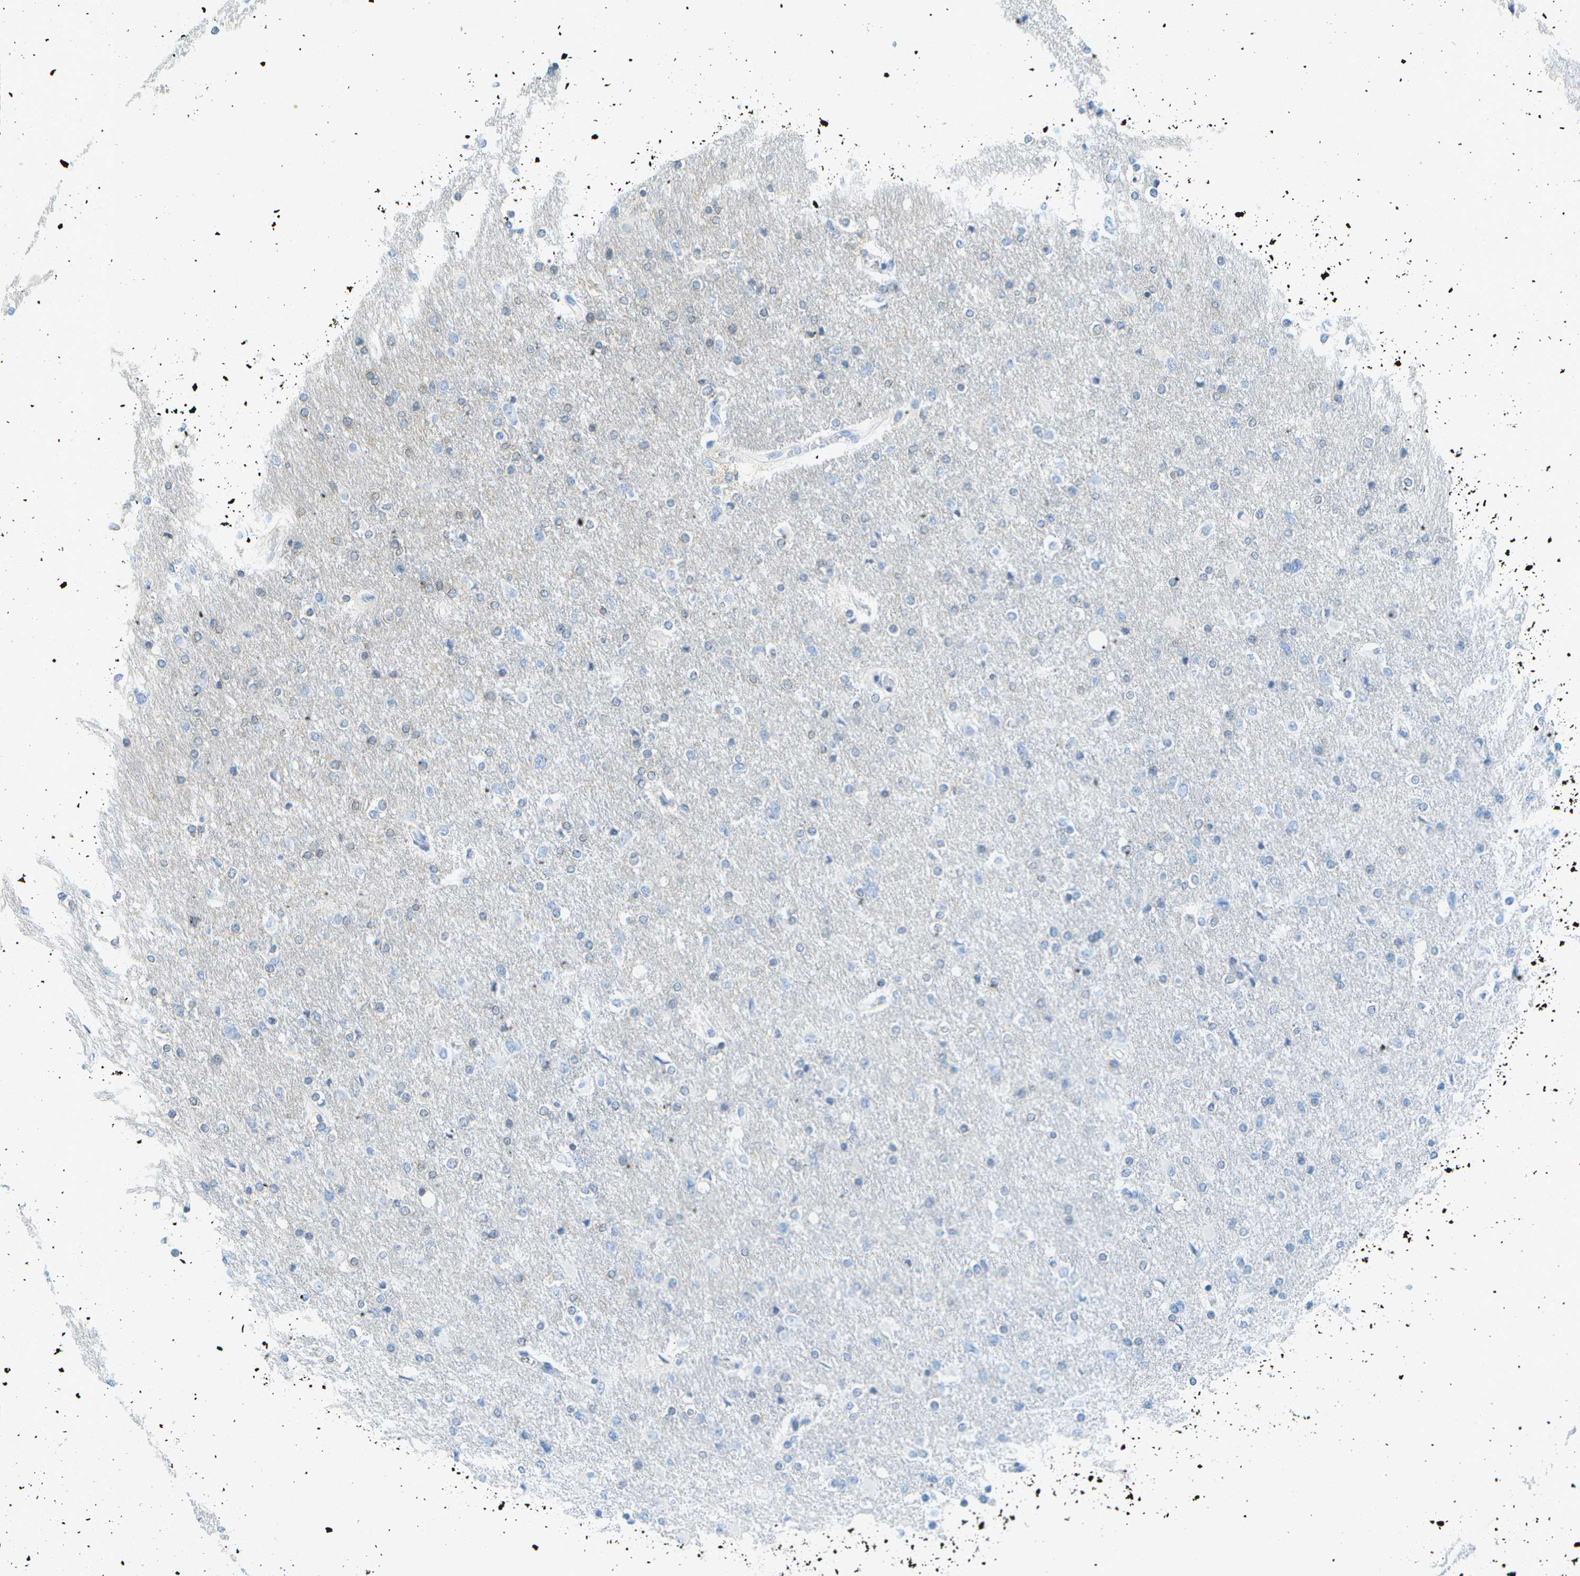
{"staining": {"intensity": "negative", "quantity": "none", "location": "none"}, "tissue": "glioma", "cell_type": "Tumor cells", "image_type": "cancer", "snomed": [{"axis": "morphology", "description": "Glioma, malignant, High grade"}, {"axis": "topography", "description": "Cerebral cortex"}], "caption": "IHC photomicrograph of neoplastic tissue: high-grade glioma (malignant) stained with DAB (3,3'-diaminobenzidine) exhibits no significant protein staining in tumor cells.", "gene": "WNK2", "patient": {"sex": "female", "age": 36}}